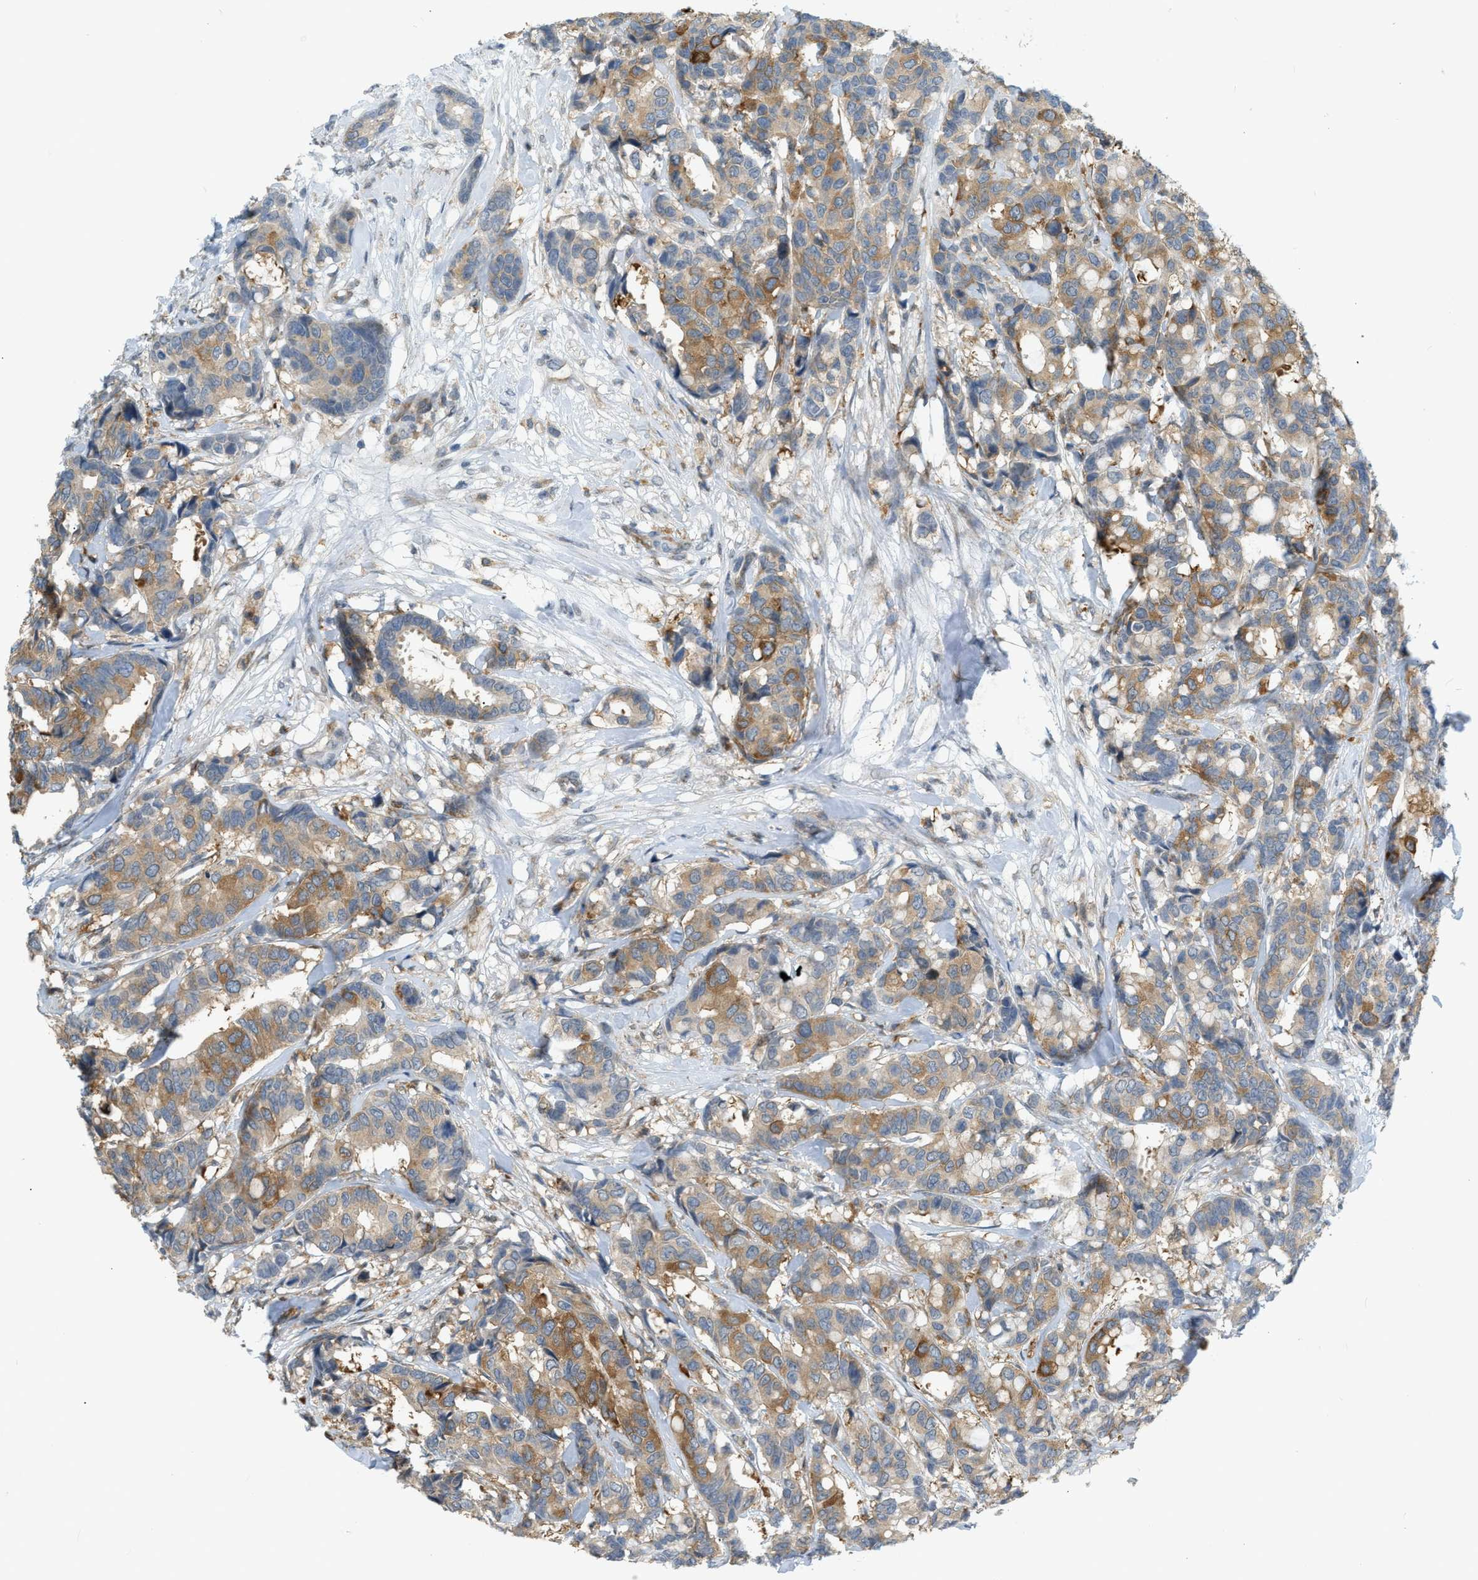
{"staining": {"intensity": "moderate", "quantity": ">75%", "location": "cytoplasmic/membranous"}, "tissue": "breast cancer", "cell_type": "Tumor cells", "image_type": "cancer", "snomed": [{"axis": "morphology", "description": "Duct carcinoma"}, {"axis": "topography", "description": "Breast"}], "caption": "Tumor cells demonstrate medium levels of moderate cytoplasmic/membranous positivity in about >75% of cells in infiltrating ductal carcinoma (breast).", "gene": "ZNF408", "patient": {"sex": "female", "age": 87}}